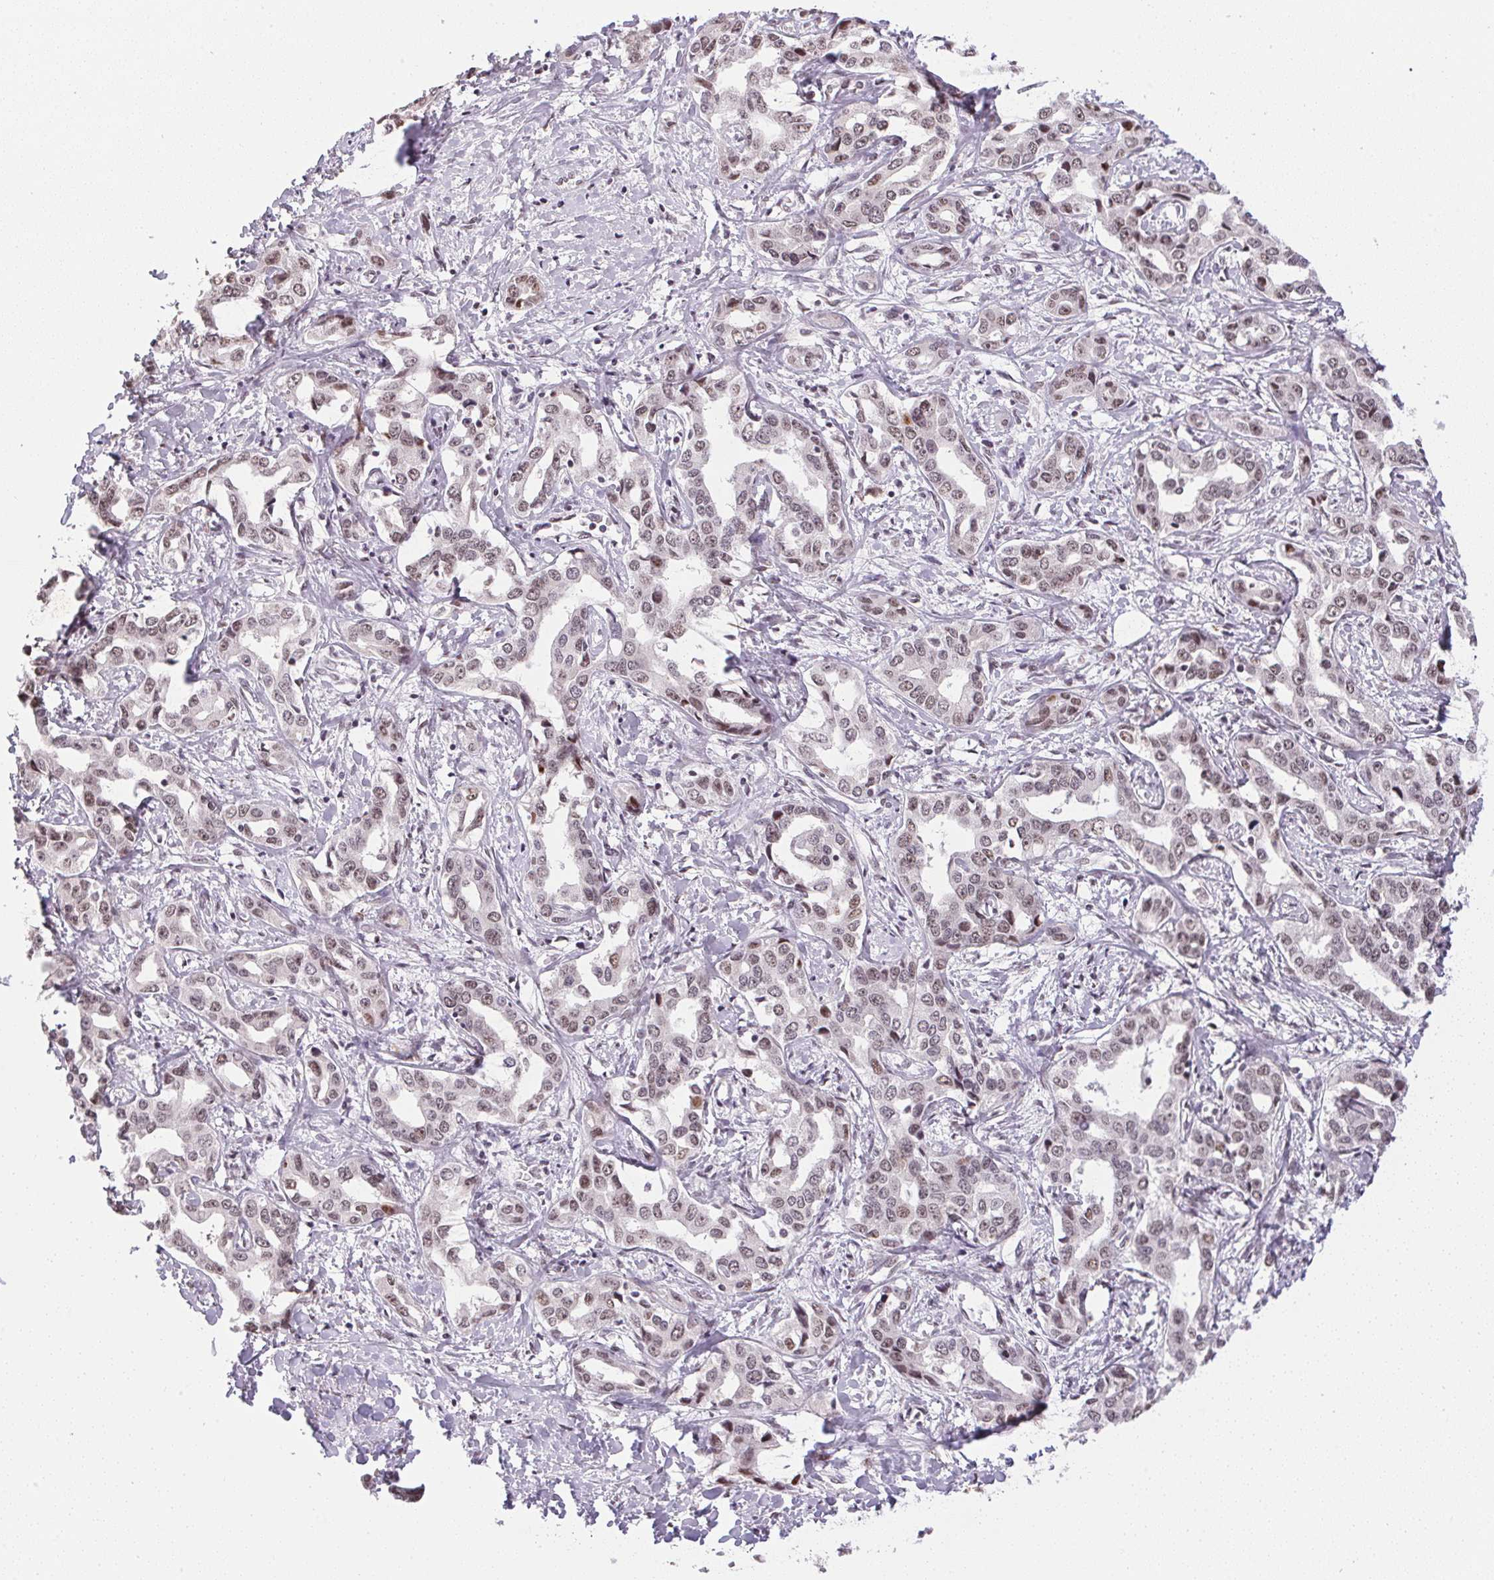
{"staining": {"intensity": "weak", "quantity": ">75%", "location": "nuclear"}, "tissue": "liver cancer", "cell_type": "Tumor cells", "image_type": "cancer", "snomed": [{"axis": "morphology", "description": "Cholangiocarcinoma"}, {"axis": "topography", "description": "Liver"}], "caption": "Cholangiocarcinoma (liver) stained with a brown dye reveals weak nuclear positive expression in about >75% of tumor cells.", "gene": "SRSF7", "patient": {"sex": "male", "age": 59}}